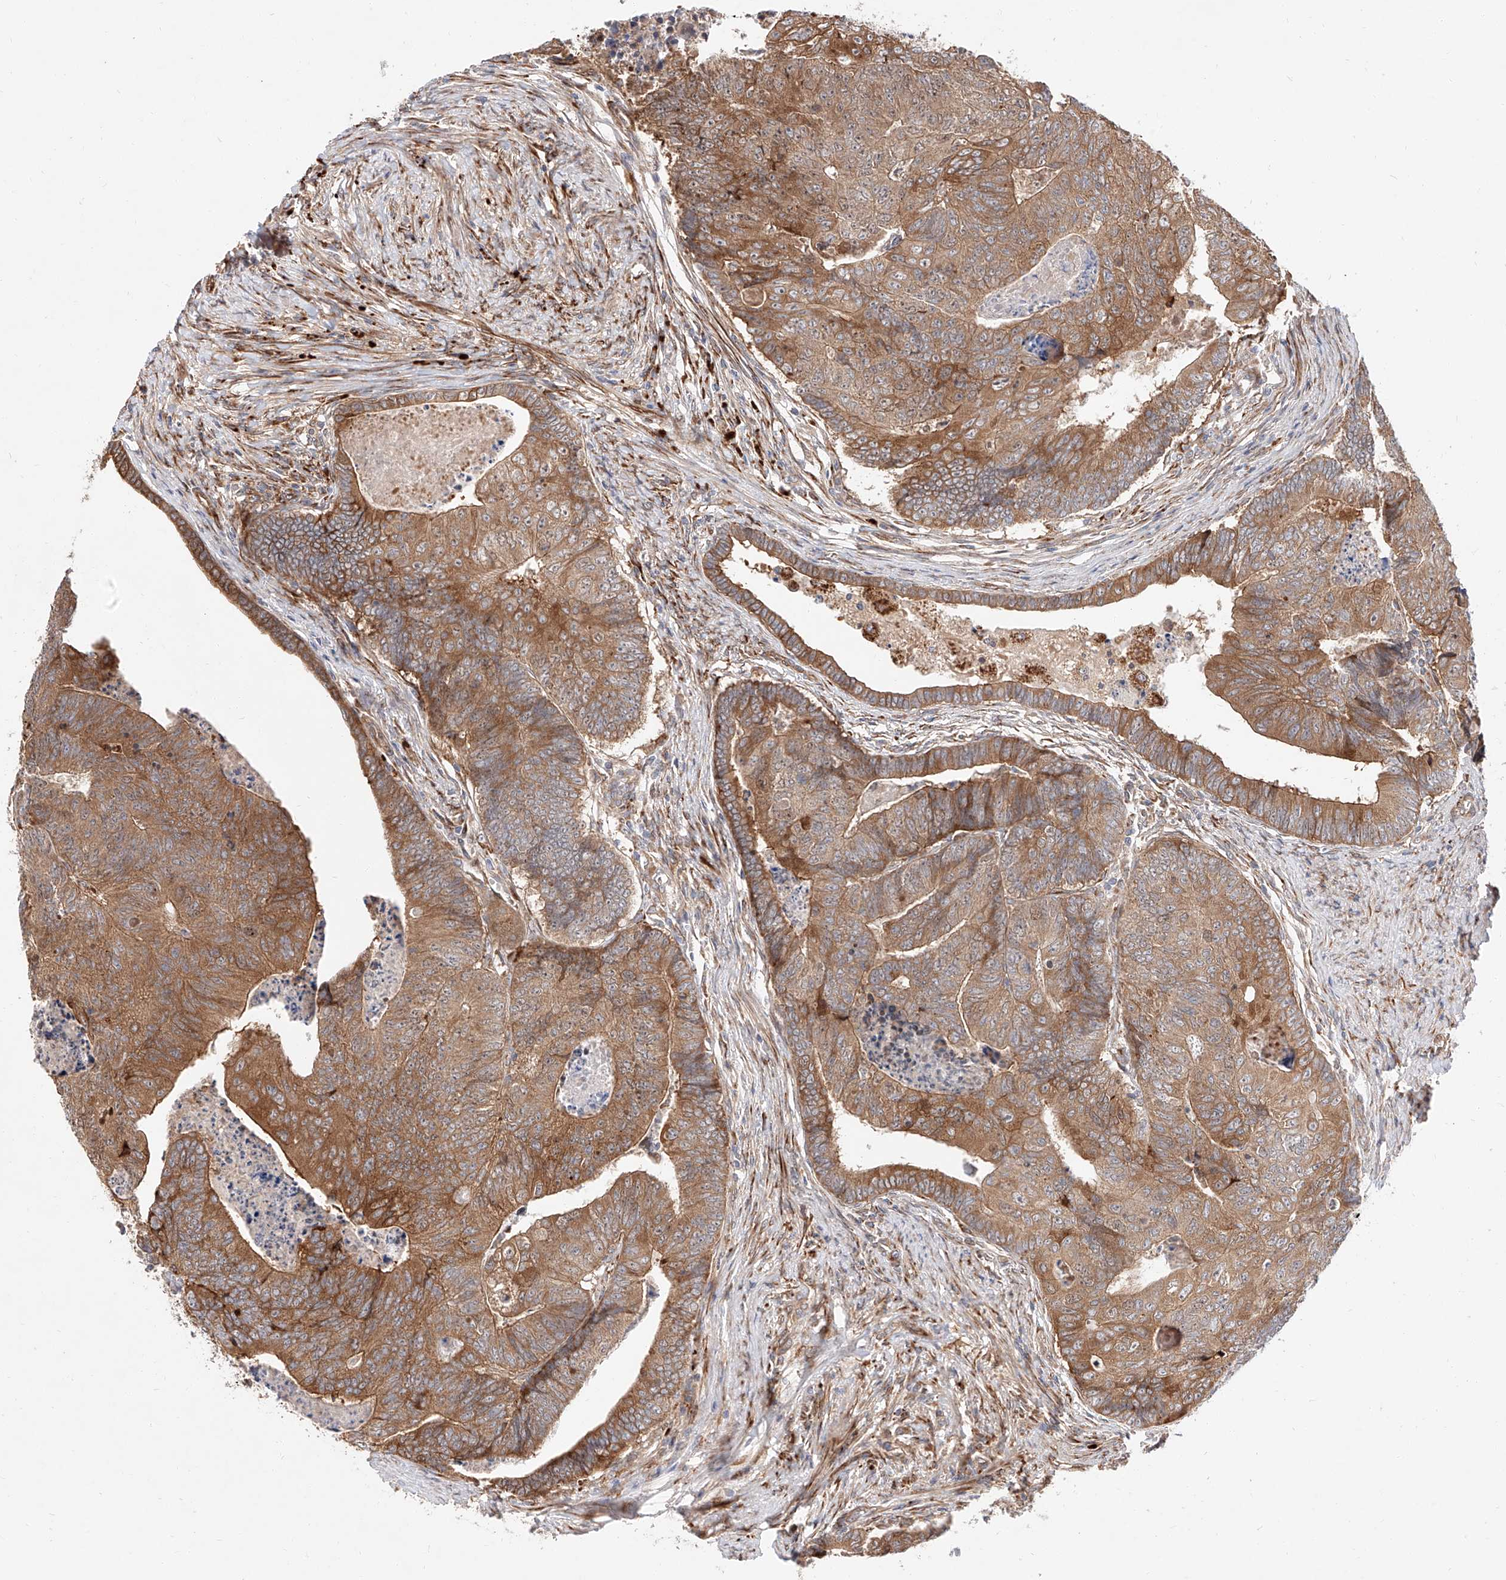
{"staining": {"intensity": "moderate", "quantity": ">75%", "location": "cytoplasmic/membranous"}, "tissue": "colorectal cancer", "cell_type": "Tumor cells", "image_type": "cancer", "snomed": [{"axis": "morphology", "description": "Adenocarcinoma, NOS"}, {"axis": "topography", "description": "Colon"}], "caption": "Immunohistochemistry (IHC) of colorectal cancer demonstrates medium levels of moderate cytoplasmic/membranous staining in approximately >75% of tumor cells.", "gene": "DIRAS3", "patient": {"sex": "female", "age": 67}}